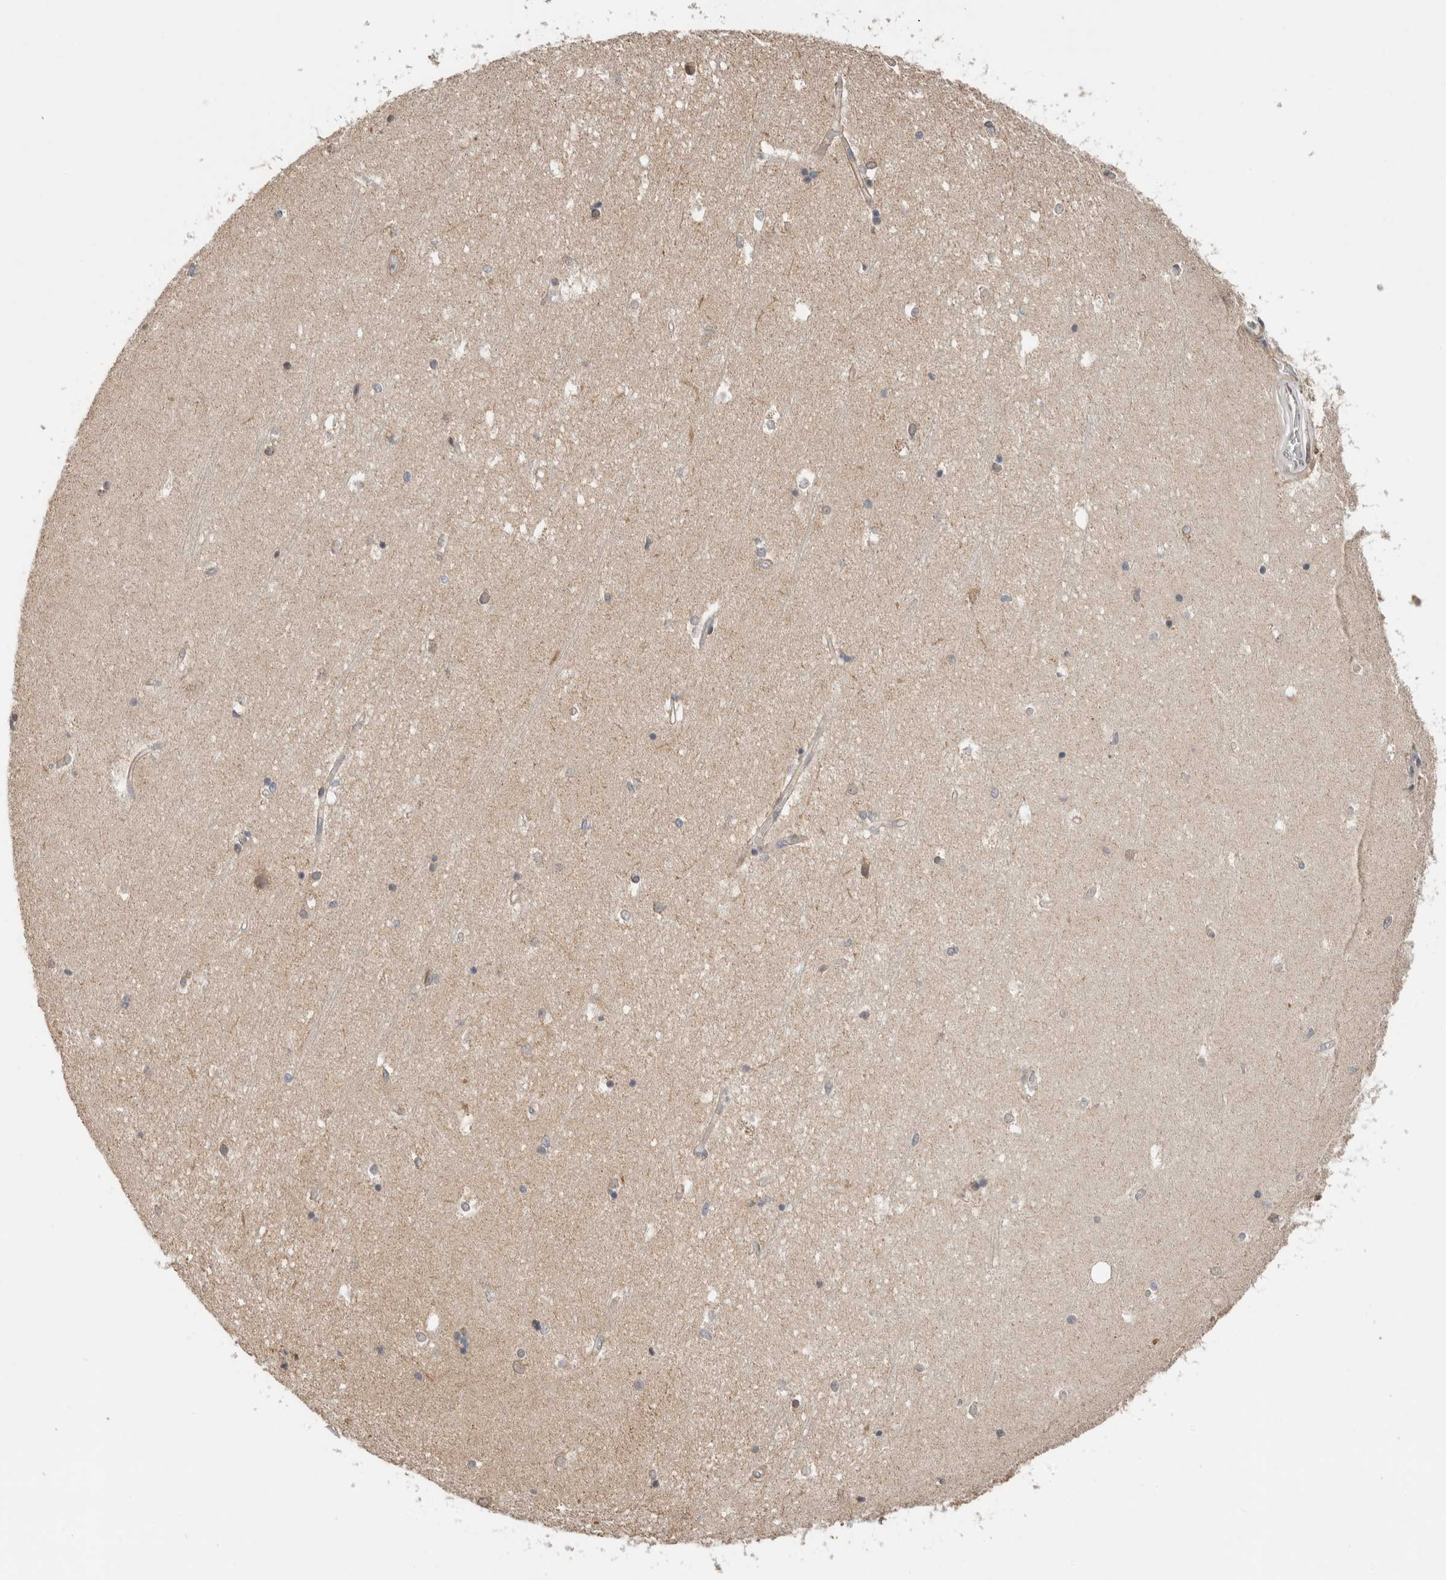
{"staining": {"intensity": "weak", "quantity": "<25%", "location": "cytoplasmic/membranous"}, "tissue": "hippocampus", "cell_type": "Glial cells", "image_type": "normal", "snomed": [{"axis": "morphology", "description": "Normal tissue, NOS"}, {"axis": "topography", "description": "Hippocampus"}], "caption": "This is an immunohistochemistry (IHC) photomicrograph of unremarkable hippocampus. There is no expression in glial cells.", "gene": "GINS4", "patient": {"sex": "male", "age": 45}}